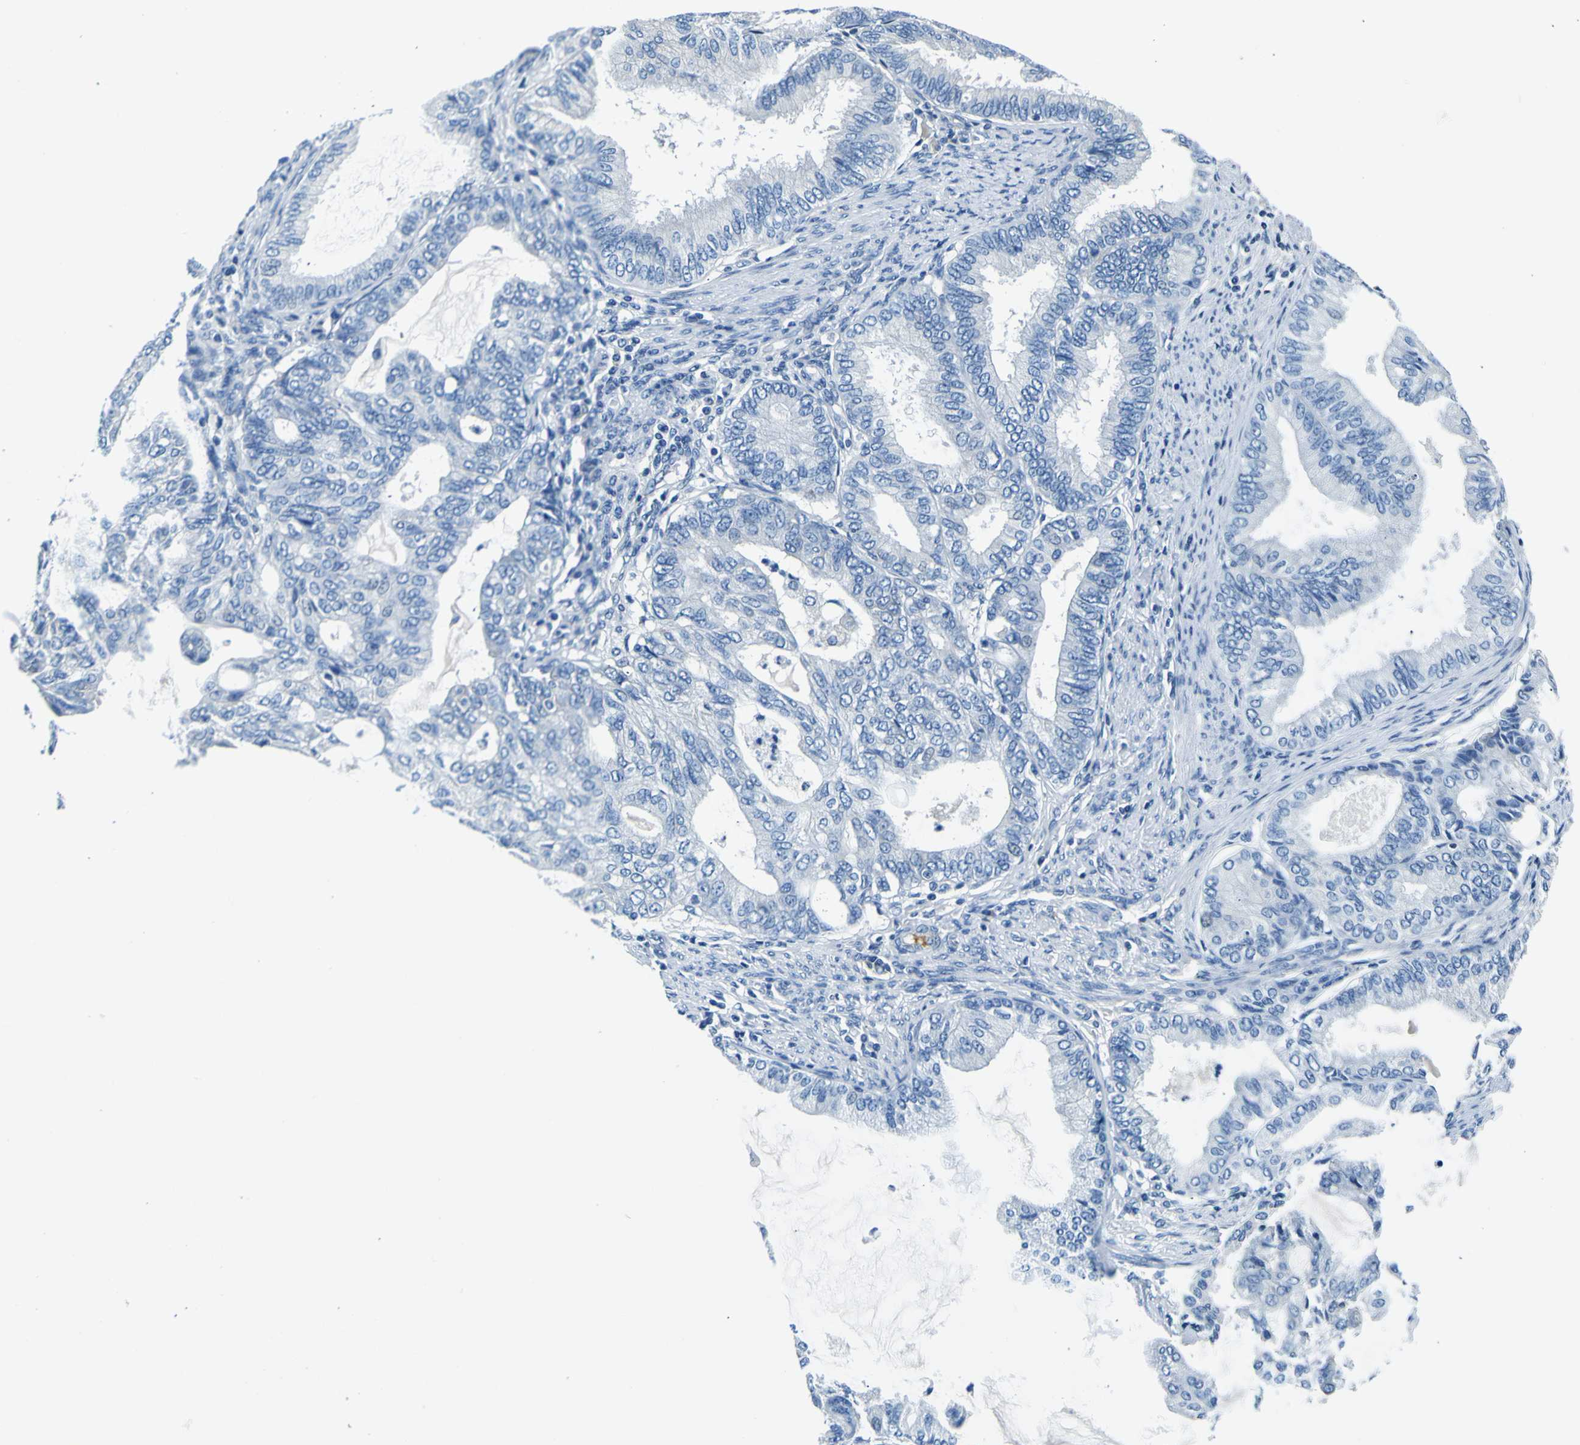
{"staining": {"intensity": "negative", "quantity": "none", "location": "none"}, "tissue": "endometrial cancer", "cell_type": "Tumor cells", "image_type": "cancer", "snomed": [{"axis": "morphology", "description": "Adenocarcinoma, NOS"}, {"axis": "topography", "description": "Endometrium"}], "caption": "Immunohistochemical staining of adenocarcinoma (endometrial) reveals no significant expression in tumor cells.", "gene": "ADGRA2", "patient": {"sex": "female", "age": 86}}